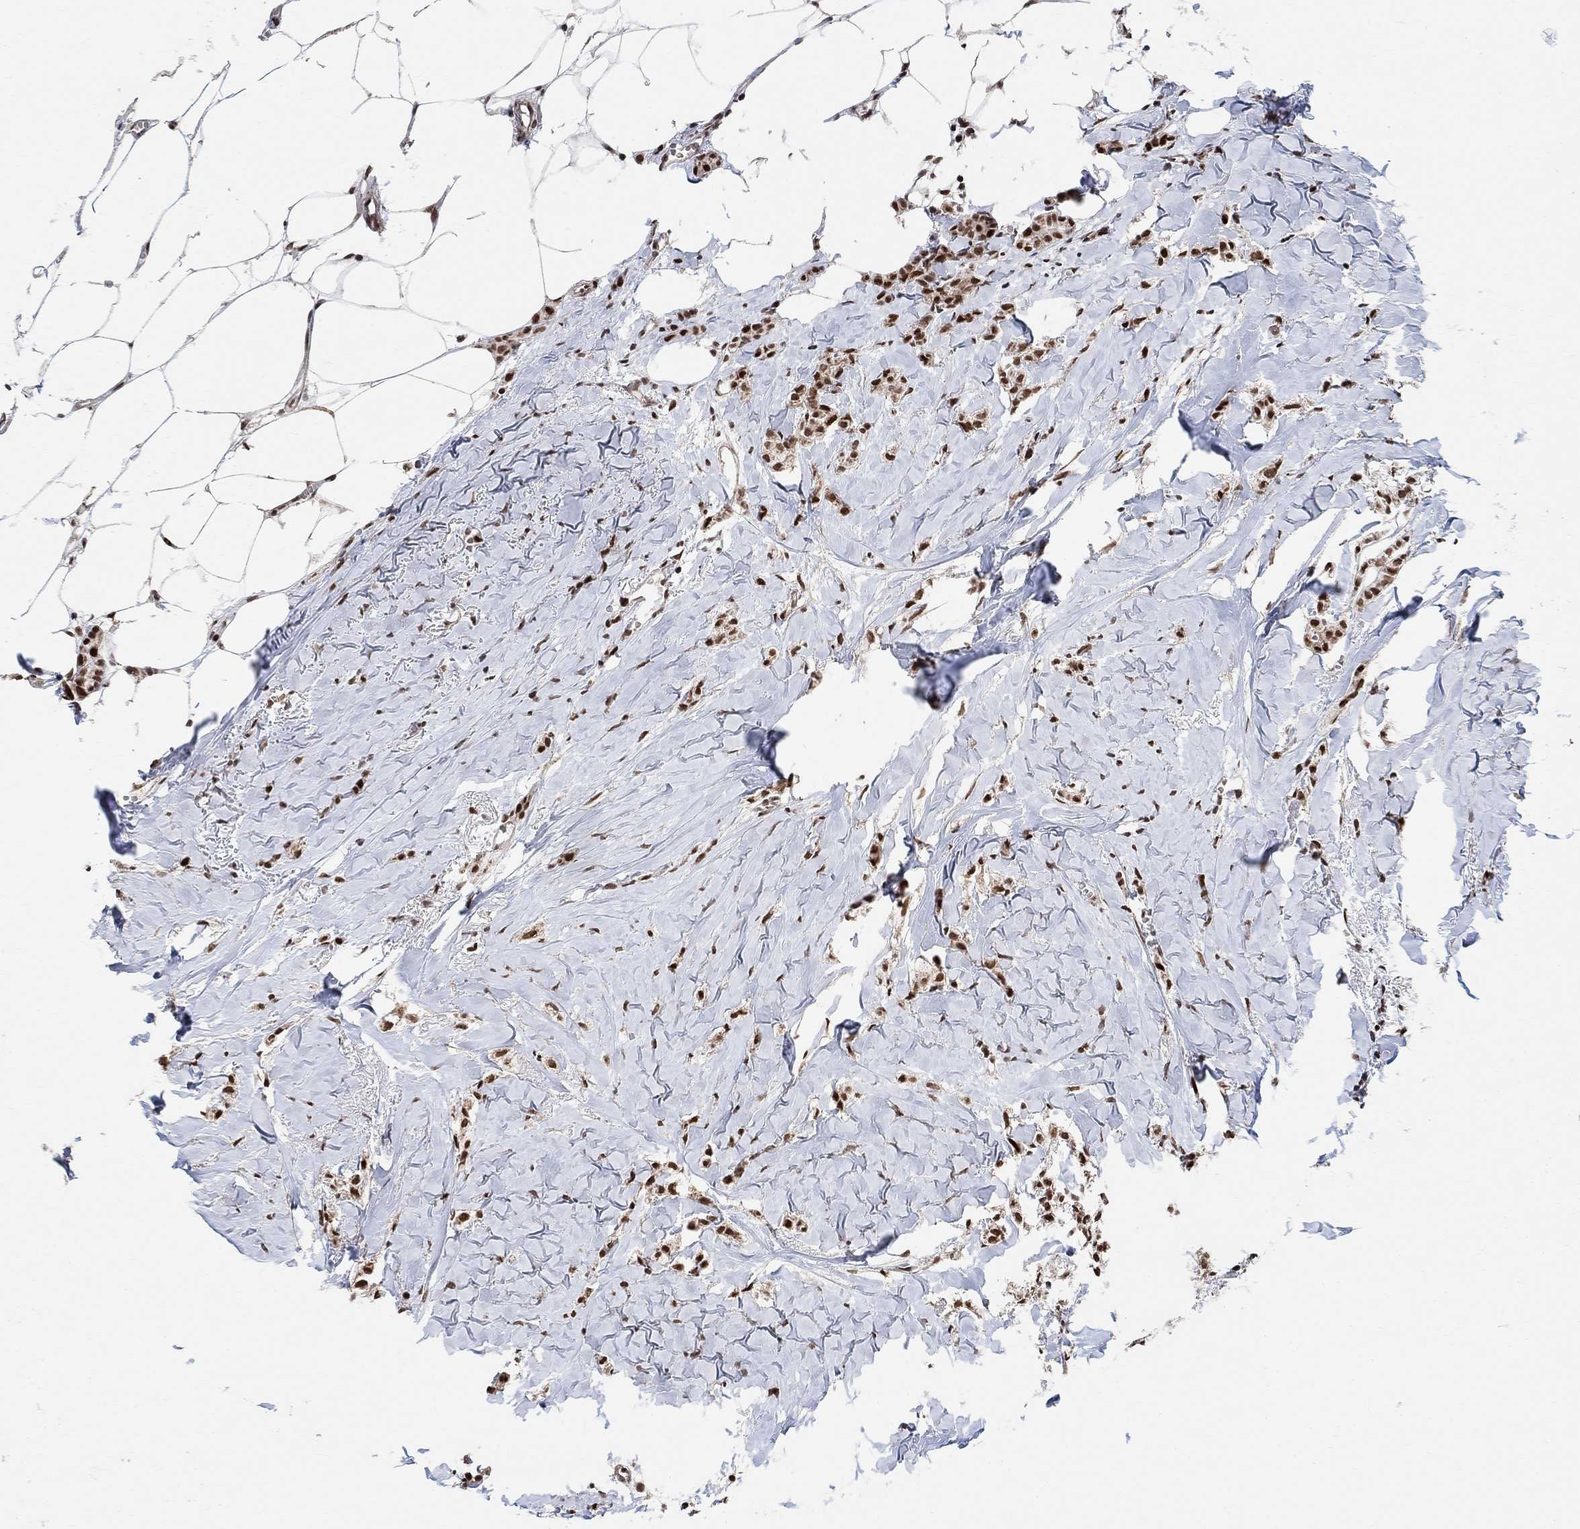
{"staining": {"intensity": "strong", "quantity": ">75%", "location": "nuclear"}, "tissue": "breast cancer", "cell_type": "Tumor cells", "image_type": "cancer", "snomed": [{"axis": "morphology", "description": "Duct carcinoma"}, {"axis": "topography", "description": "Breast"}], "caption": "Breast intraductal carcinoma stained with a brown dye reveals strong nuclear positive staining in approximately >75% of tumor cells.", "gene": "E4F1", "patient": {"sex": "female", "age": 85}}